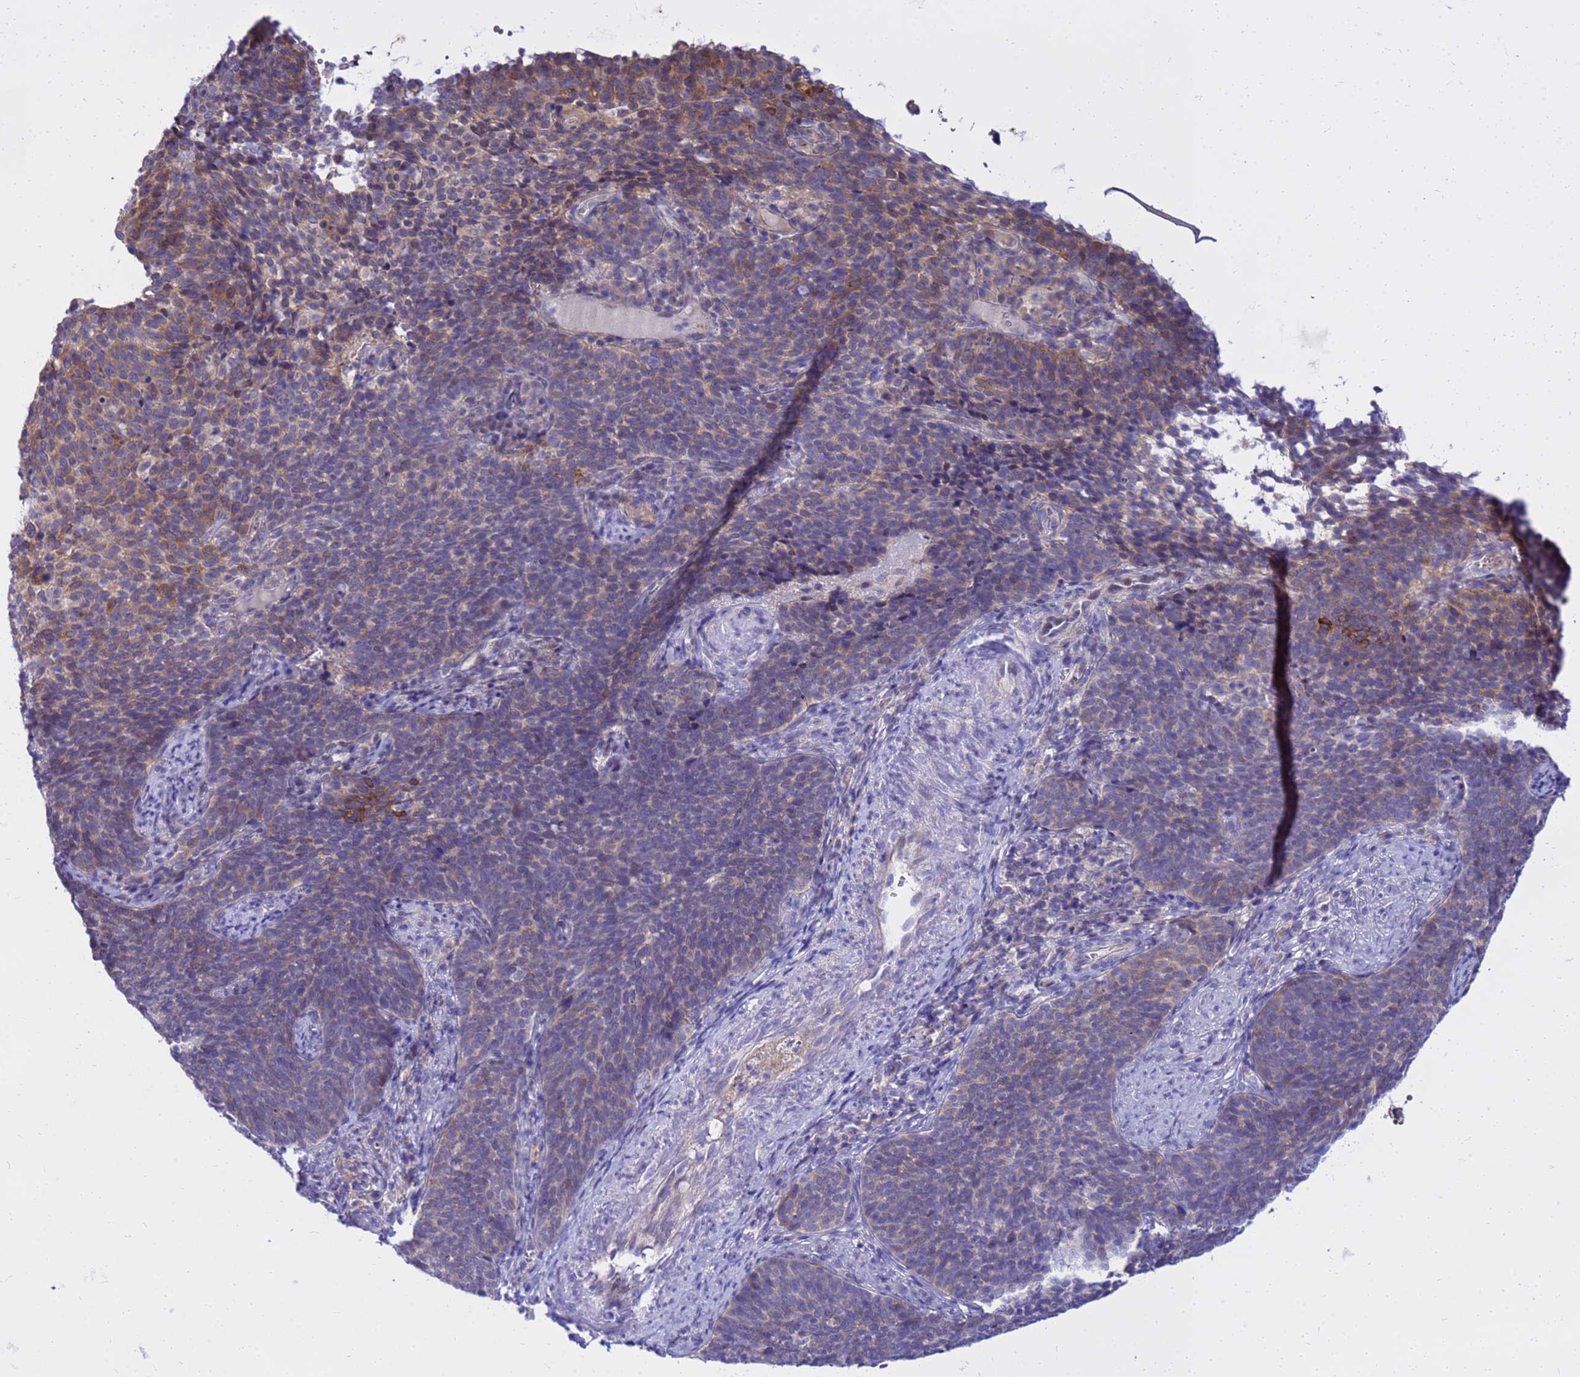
{"staining": {"intensity": "moderate", "quantity": "<25%", "location": "cytoplasmic/membranous"}, "tissue": "cervical cancer", "cell_type": "Tumor cells", "image_type": "cancer", "snomed": [{"axis": "morphology", "description": "Normal tissue, NOS"}, {"axis": "morphology", "description": "Squamous cell carcinoma, NOS"}, {"axis": "topography", "description": "Cervix"}], "caption": "A photomicrograph showing moderate cytoplasmic/membranous expression in about <25% of tumor cells in cervical cancer (squamous cell carcinoma), as visualized by brown immunohistochemical staining.", "gene": "HERC5", "patient": {"sex": "female", "age": 39}}